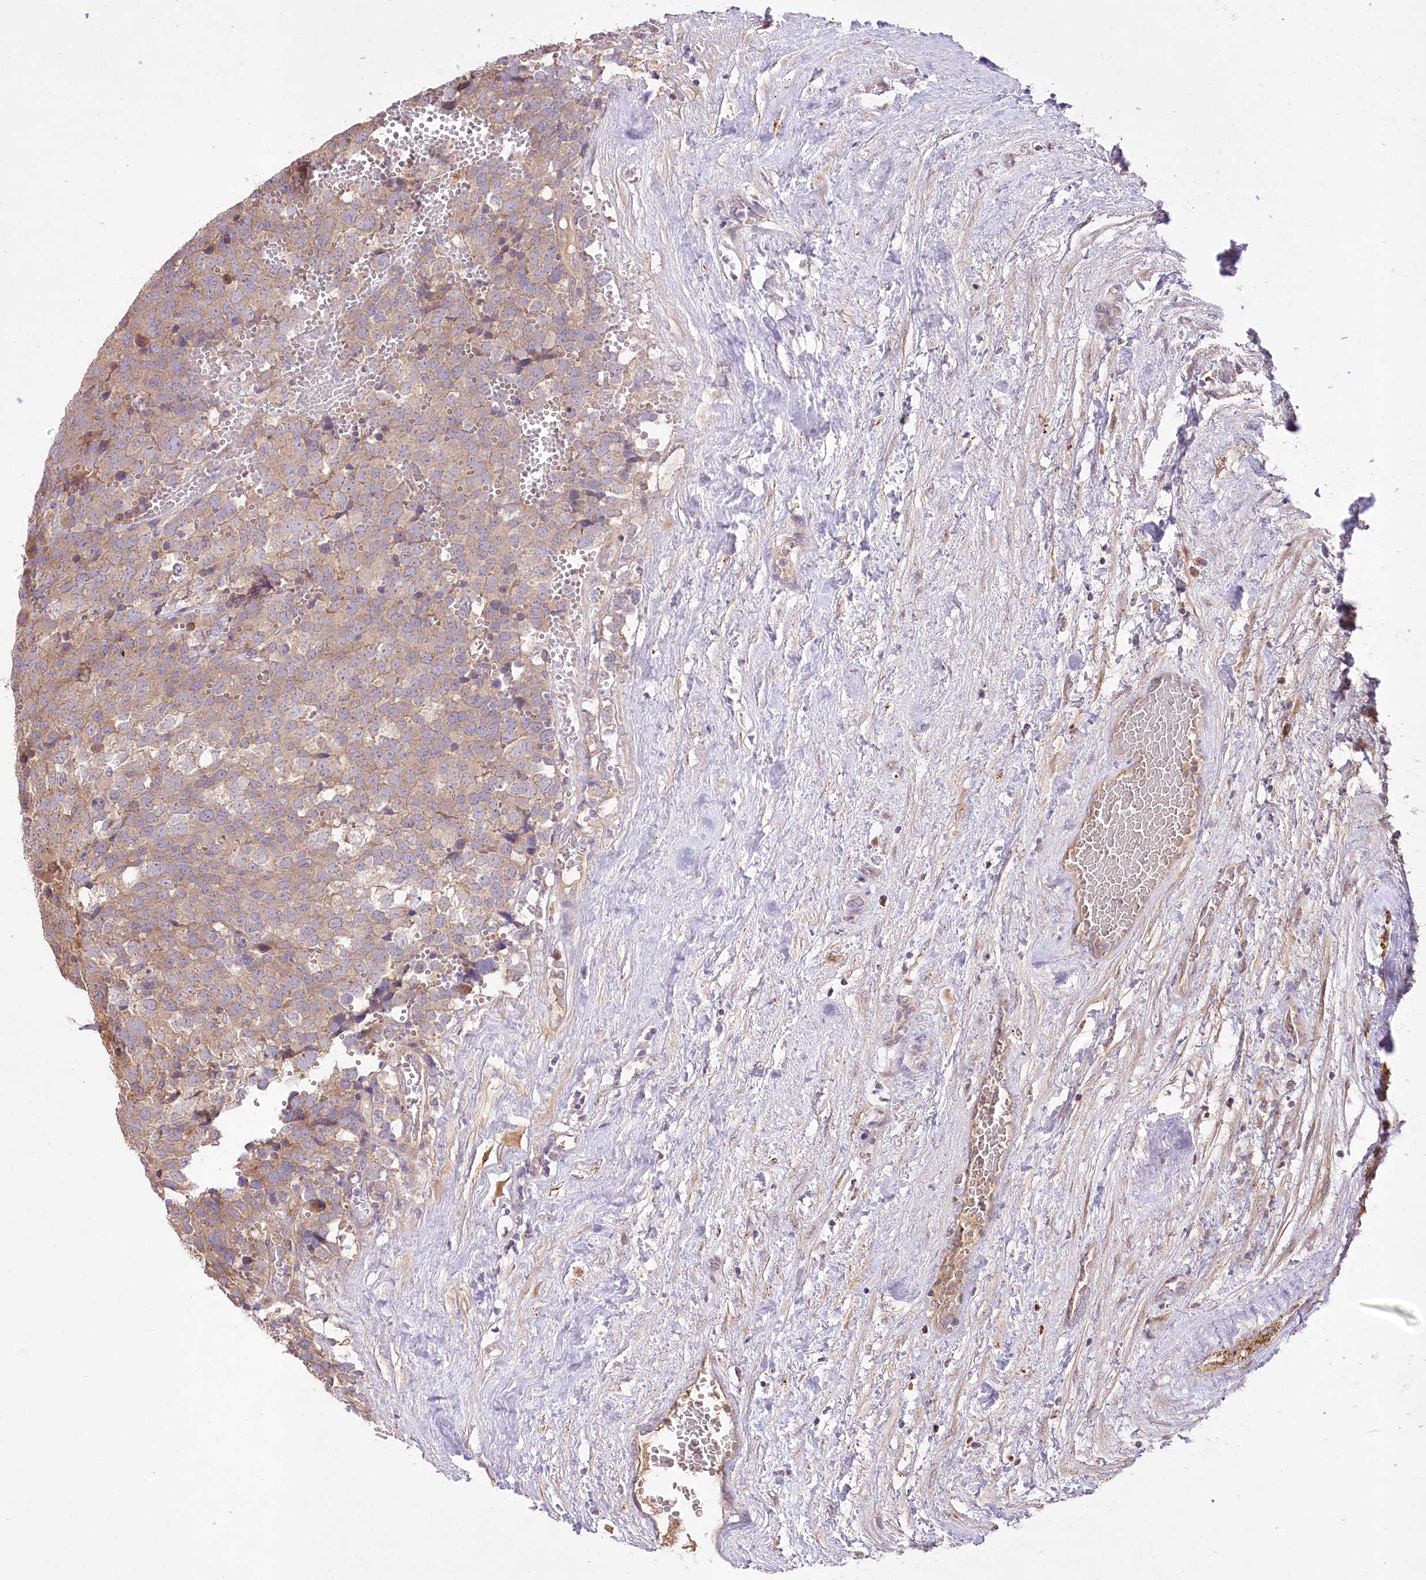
{"staining": {"intensity": "weak", "quantity": ">75%", "location": "cytoplasmic/membranous"}, "tissue": "testis cancer", "cell_type": "Tumor cells", "image_type": "cancer", "snomed": [{"axis": "morphology", "description": "Seminoma, NOS"}, {"axis": "topography", "description": "Testis"}], "caption": "About >75% of tumor cells in testis cancer show weak cytoplasmic/membranous protein expression as visualized by brown immunohistochemical staining.", "gene": "PBLD", "patient": {"sex": "male", "age": 71}}